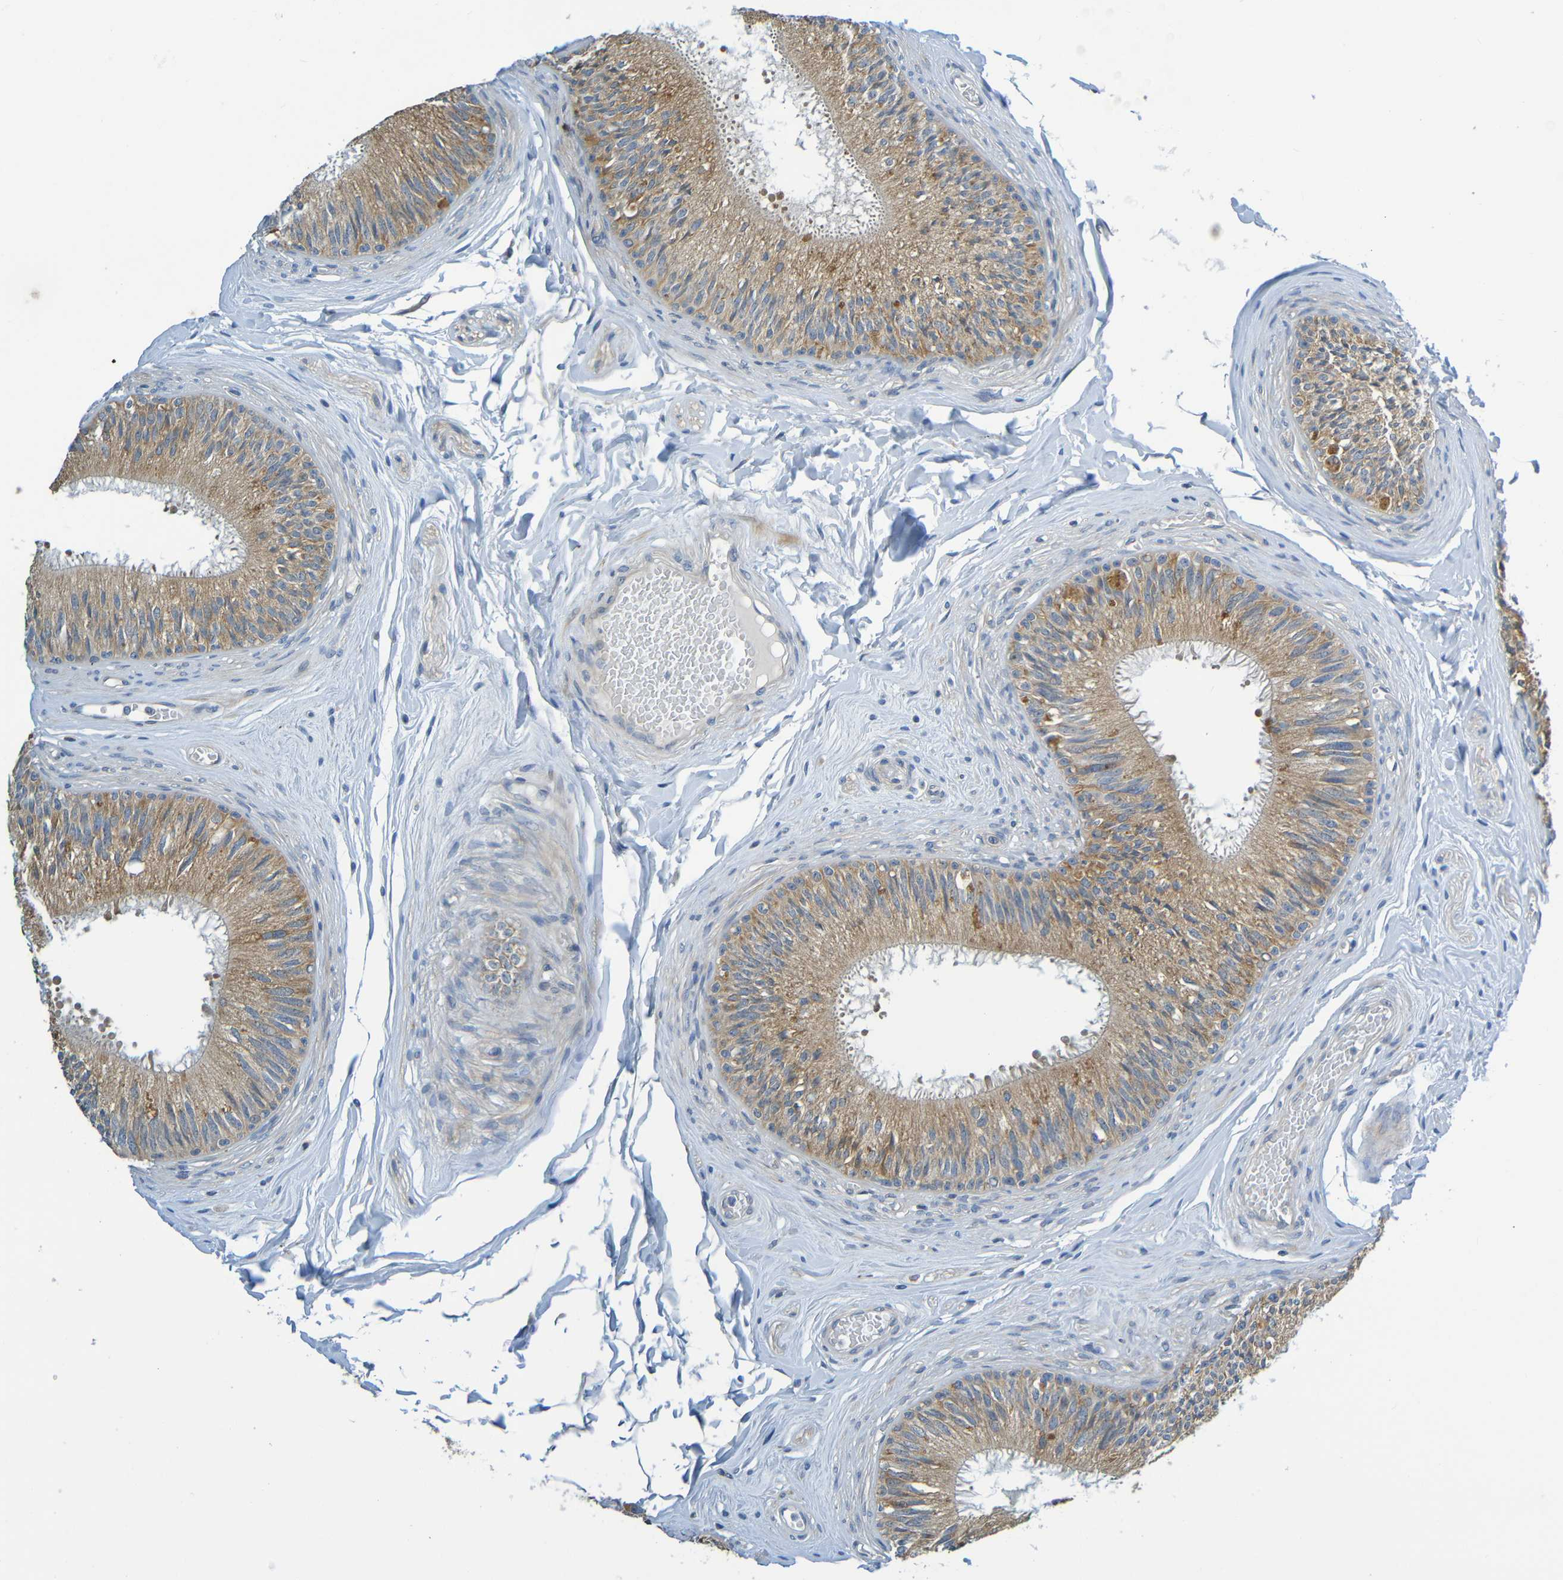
{"staining": {"intensity": "moderate", "quantity": ">75%", "location": "cytoplasmic/membranous"}, "tissue": "epididymis", "cell_type": "Glandular cells", "image_type": "normal", "snomed": [{"axis": "morphology", "description": "Normal tissue, NOS"}, {"axis": "topography", "description": "Testis"}, {"axis": "topography", "description": "Epididymis"}], "caption": "A high-resolution photomicrograph shows immunohistochemistry (IHC) staining of benign epididymis, which reveals moderate cytoplasmic/membranous staining in approximately >75% of glandular cells. Nuclei are stained in blue.", "gene": "CYP4F2", "patient": {"sex": "male", "age": 36}}